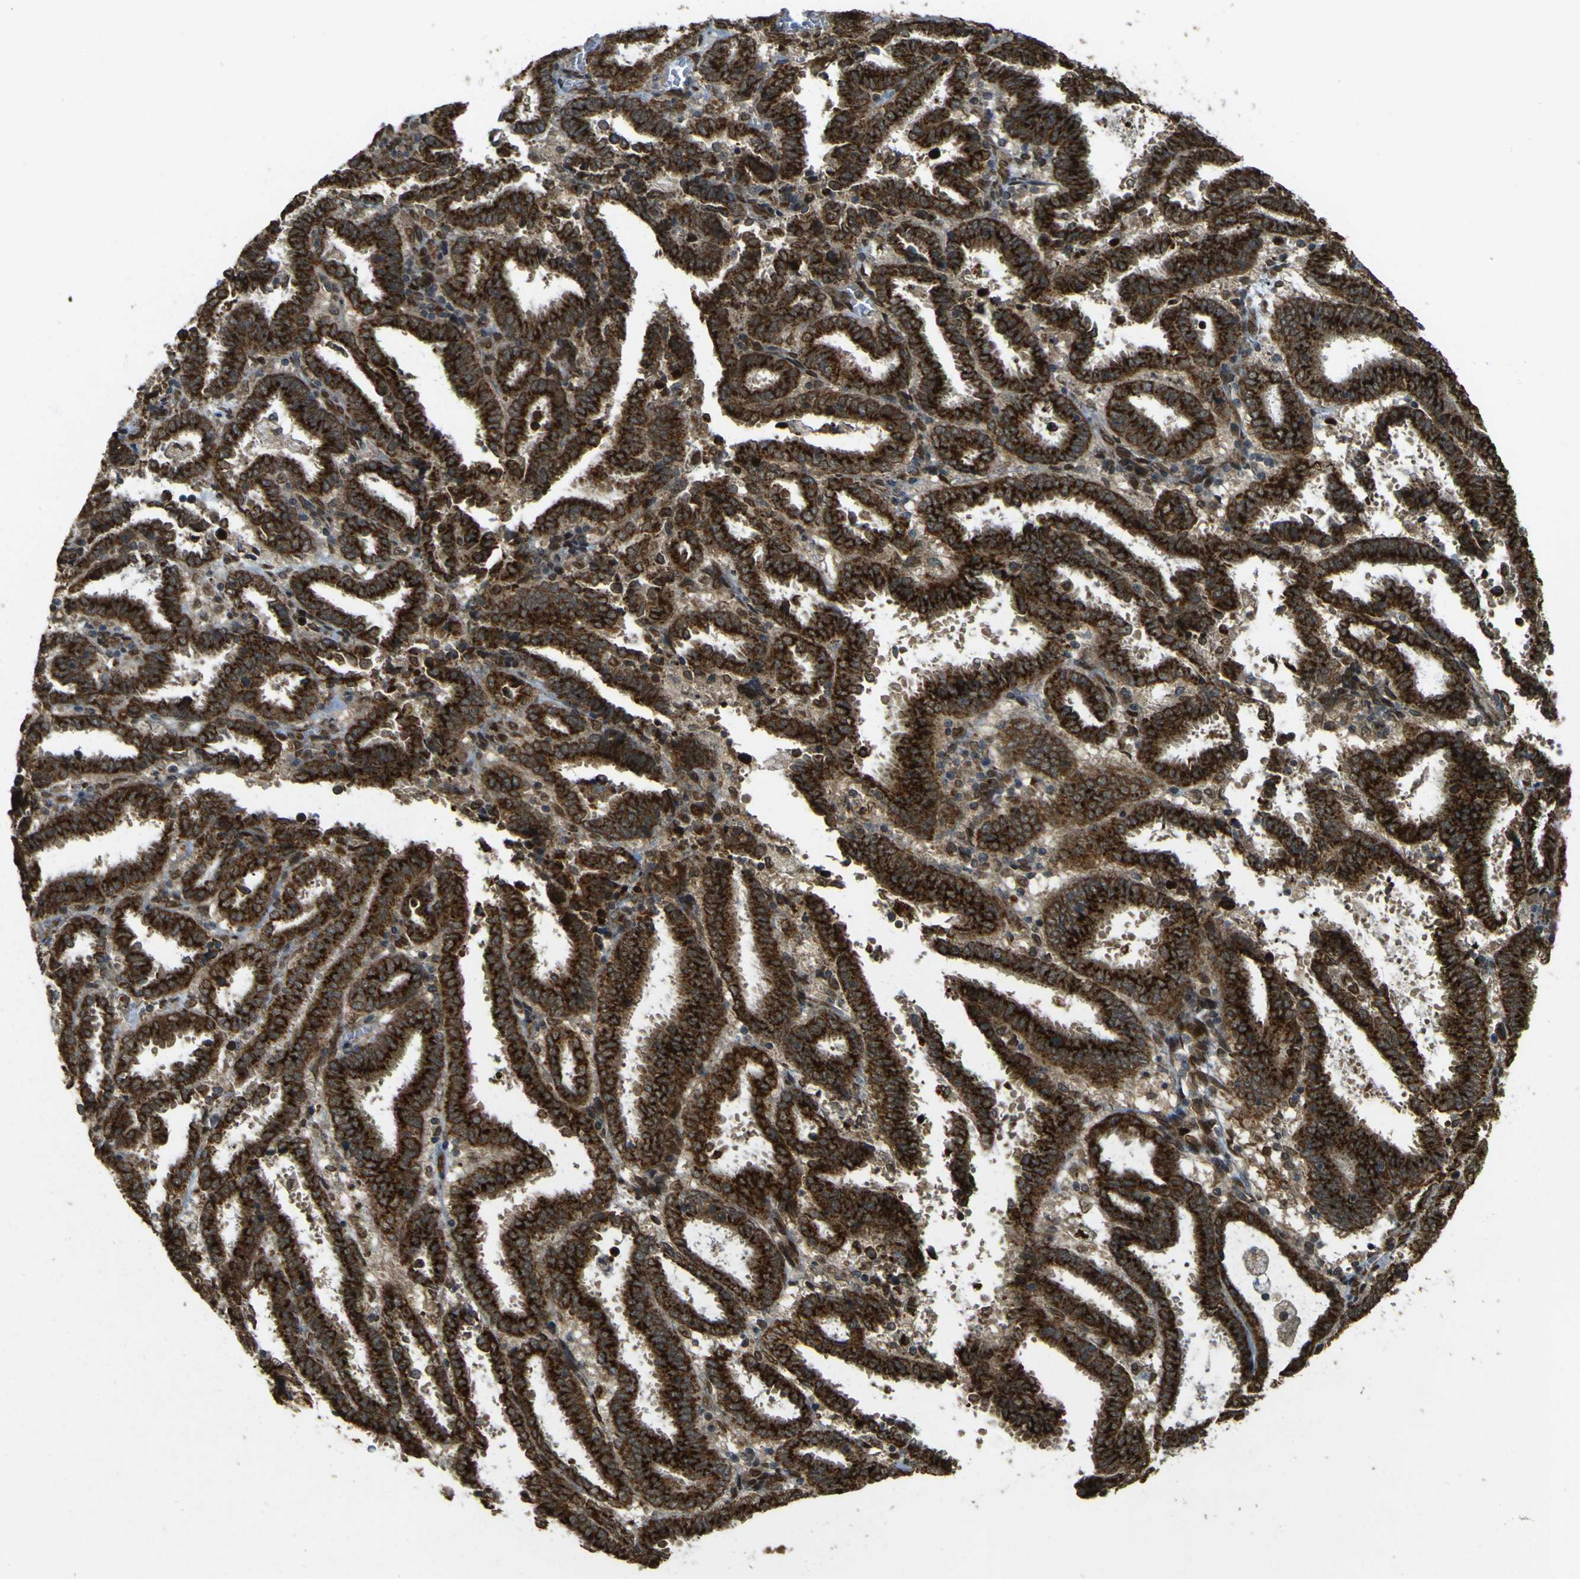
{"staining": {"intensity": "strong", "quantity": ">75%", "location": "cytoplasmic/membranous"}, "tissue": "endometrial cancer", "cell_type": "Tumor cells", "image_type": "cancer", "snomed": [{"axis": "morphology", "description": "Adenocarcinoma, NOS"}, {"axis": "topography", "description": "Uterus"}], "caption": "The image displays immunohistochemical staining of endometrial cancer (adenocarcinoma). There is strong cytoplasmic/membranous staining is seen in approximately >75% of tumor cells.", "gene": "GALNT1", "patient": {"sex": "female", "age": 83}}